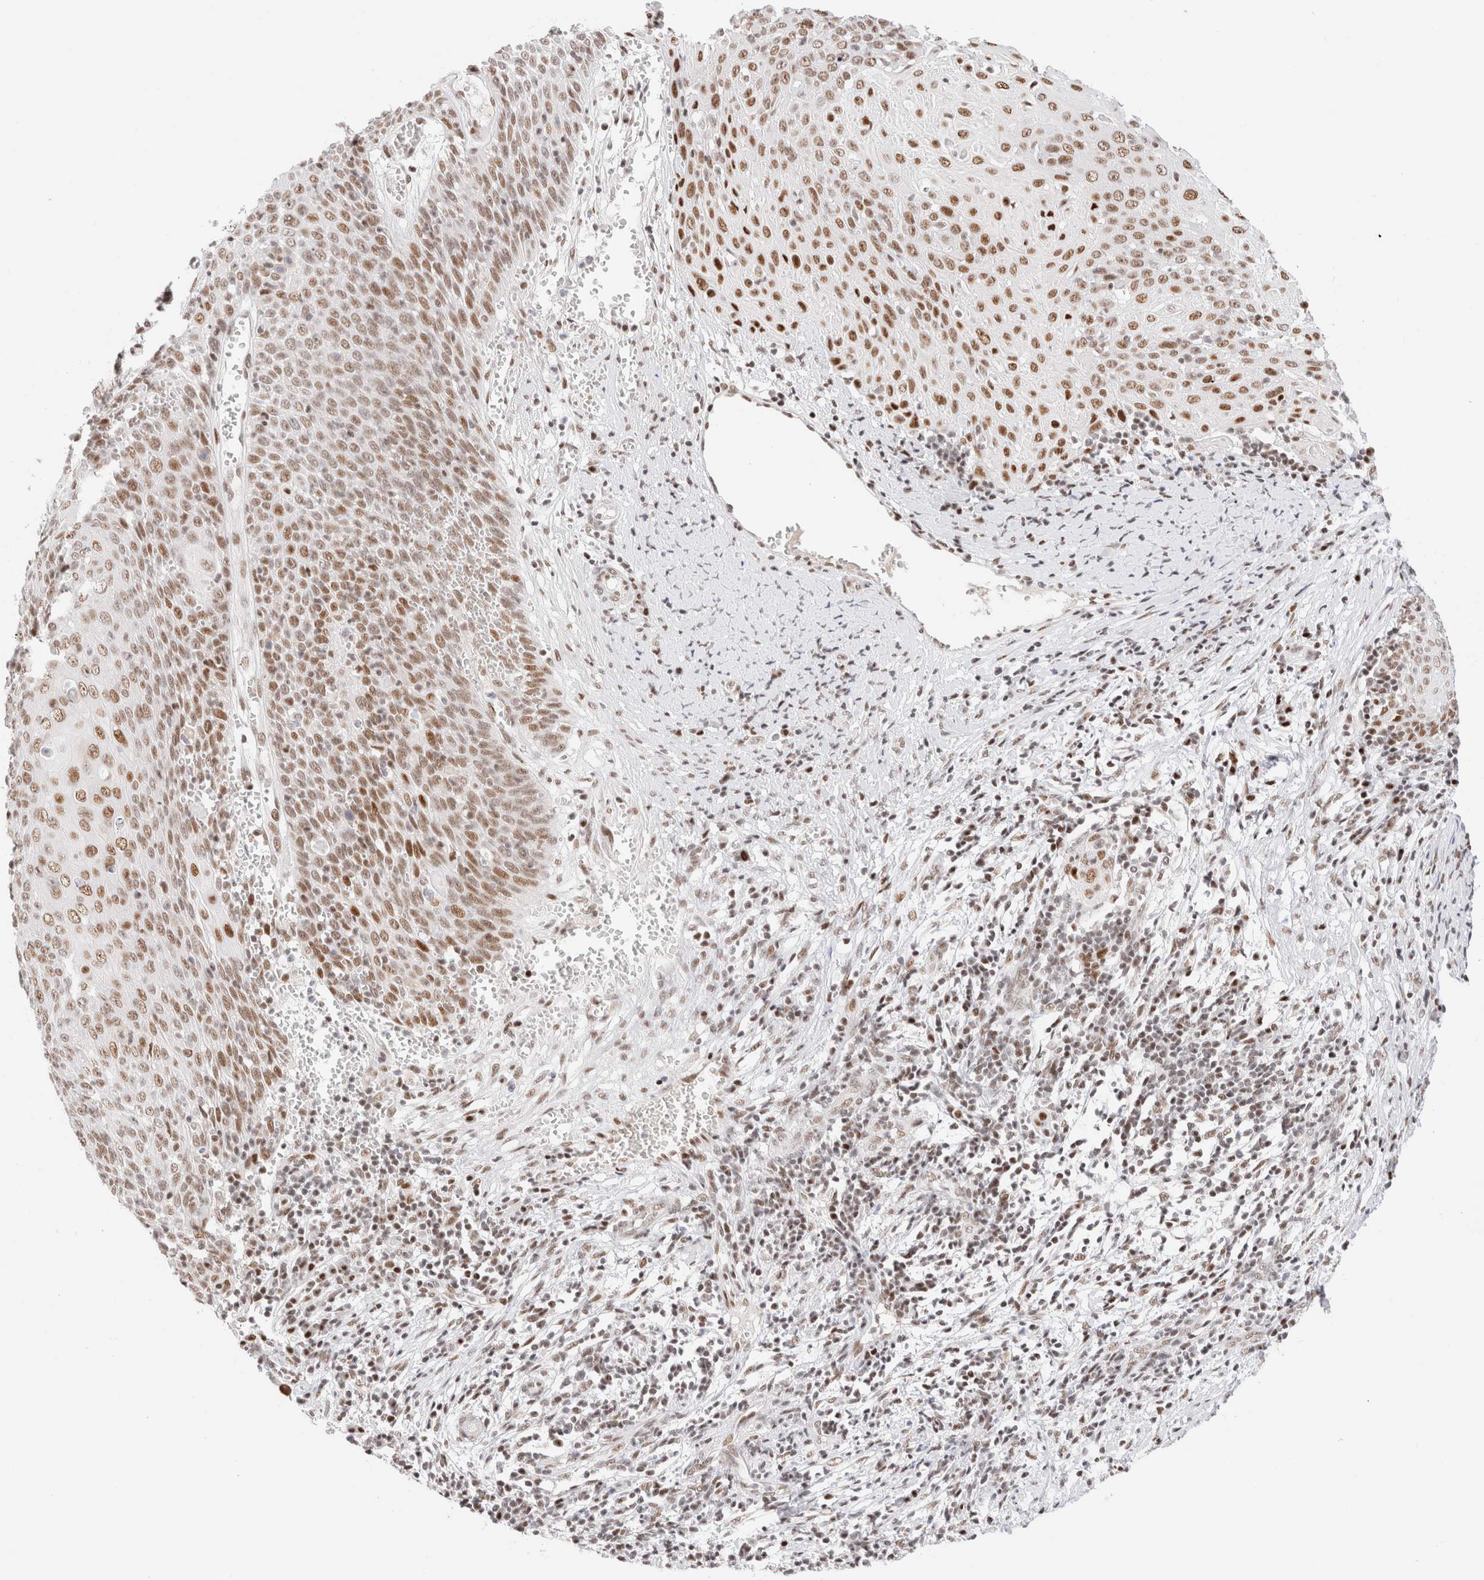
{"staining": {"intensity": "moderate", "quantity": ">75%", "location": "nuclear"}, "tissue": "cervical cancer", "cell_type": "Tumor cells", "image_type": "cancer", "snomed": [{"axis": "morphology", "description": "Squamous cell carcinoma, NOS"}, {"axis": "topography", "description": "Cervix"}], "caption": "Cervical cancer stained for a protein (brown) reveals moderate nuclear positive positivity in about >75% of tumor cells.", "gene": "ZNF282", "patient": {"sex": "female", "age": 39}}